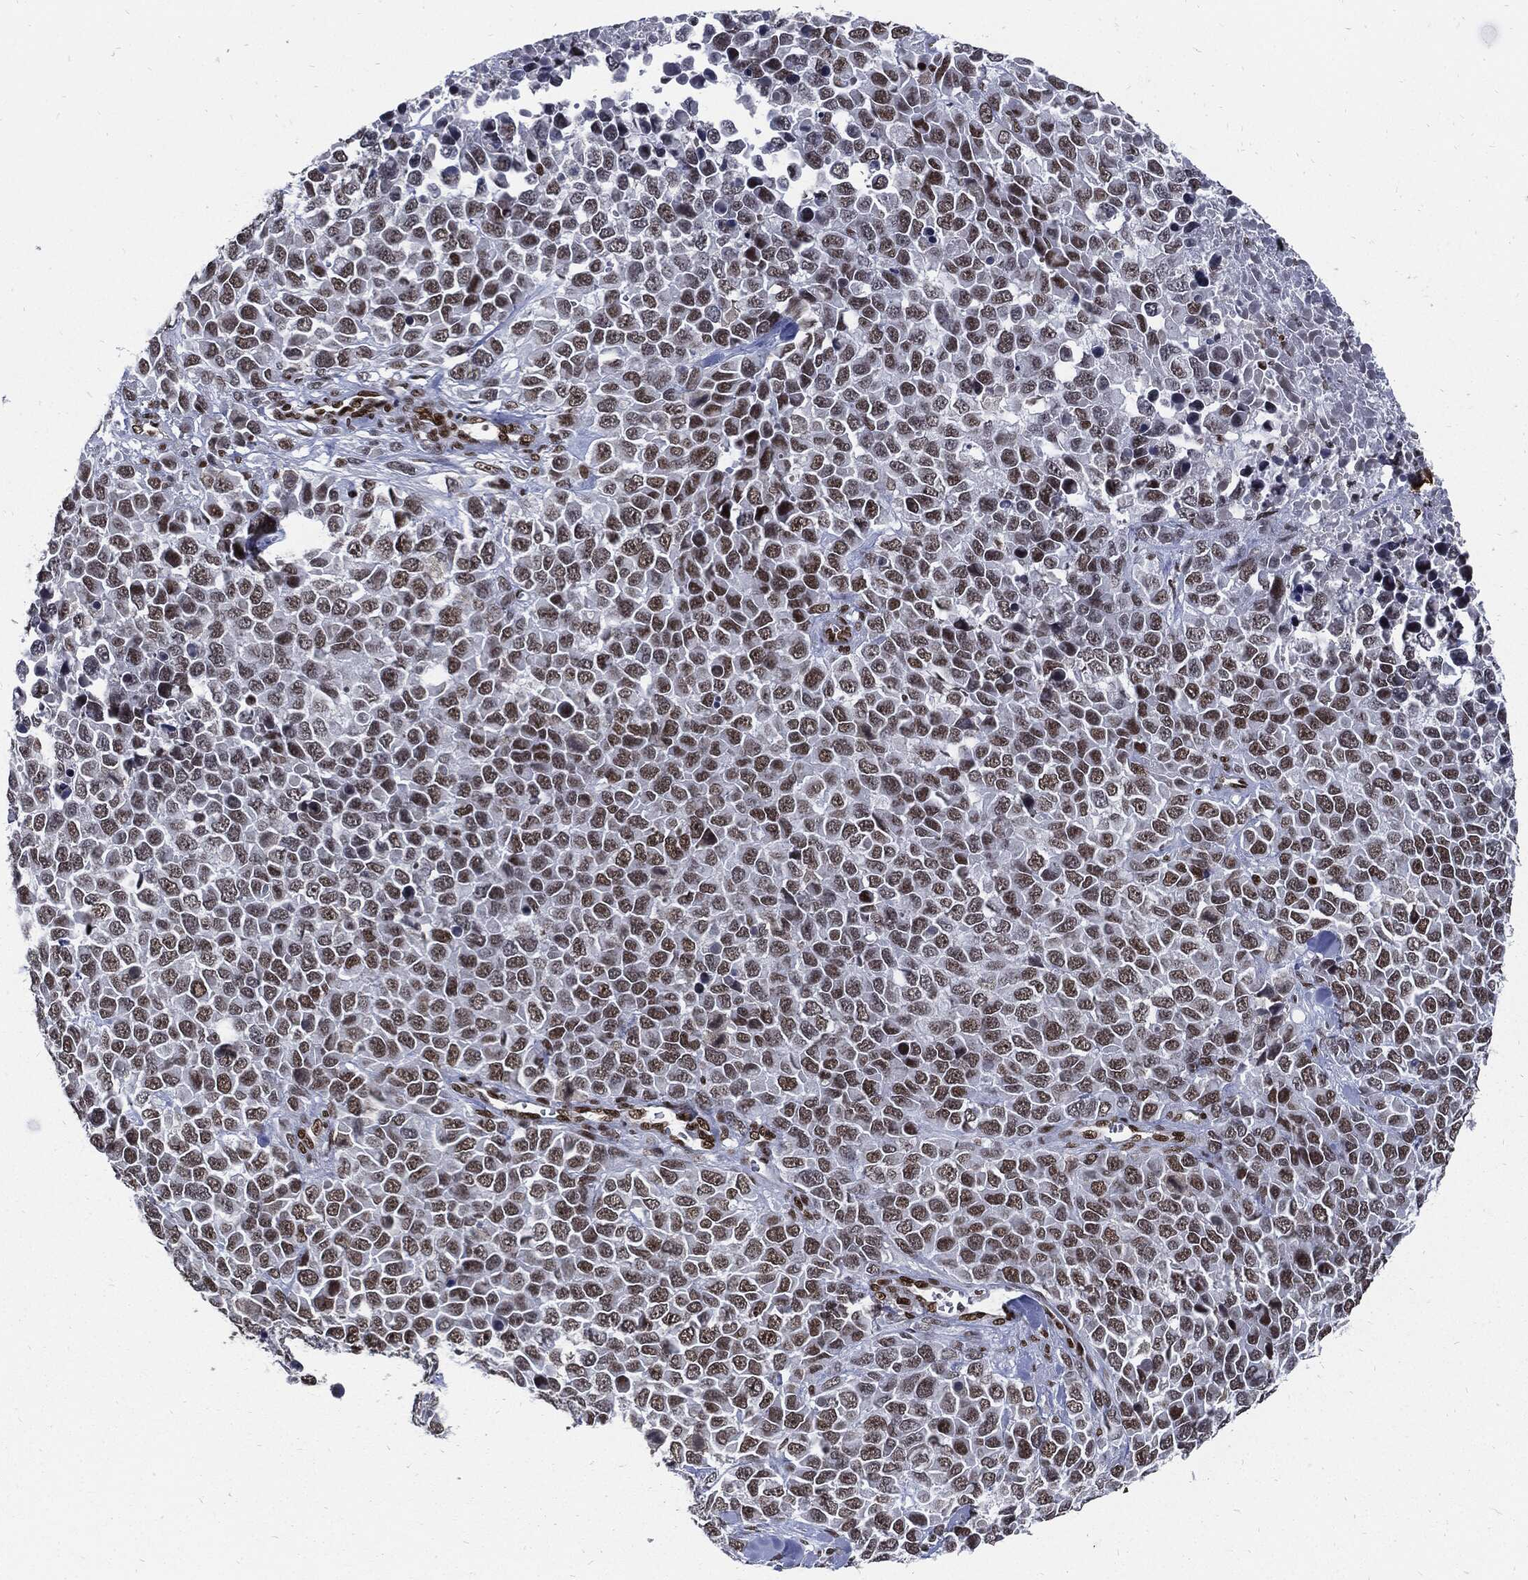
{"staining": {"intensity": "moderate", "quantity": "25%-75%", "location": "nuclear"}, "tissue": "melanoma", "cell_type": "Tumor cells", "image_type": "cancer", "snomed": [{"axis": "morphology", "description": "Malignant melanoma, Metastatic site"}, {"axis": "topography", "description": "Skin"}], "caption": "Immunohistochemistry (IHC) (DAB) staining of human malignant melanoma (metastatic site) shows moderate nuclear protein expression in approximately 25%-75% of tumor cells. The staining is performed using DAB (3,3'-diaminobenzidine) brown chromogen to label protein expression. The nuclei are counter-stained blue using hematoxylin.", "gene": "TERF2", "patient": {"sex": "male", "age": 84}}